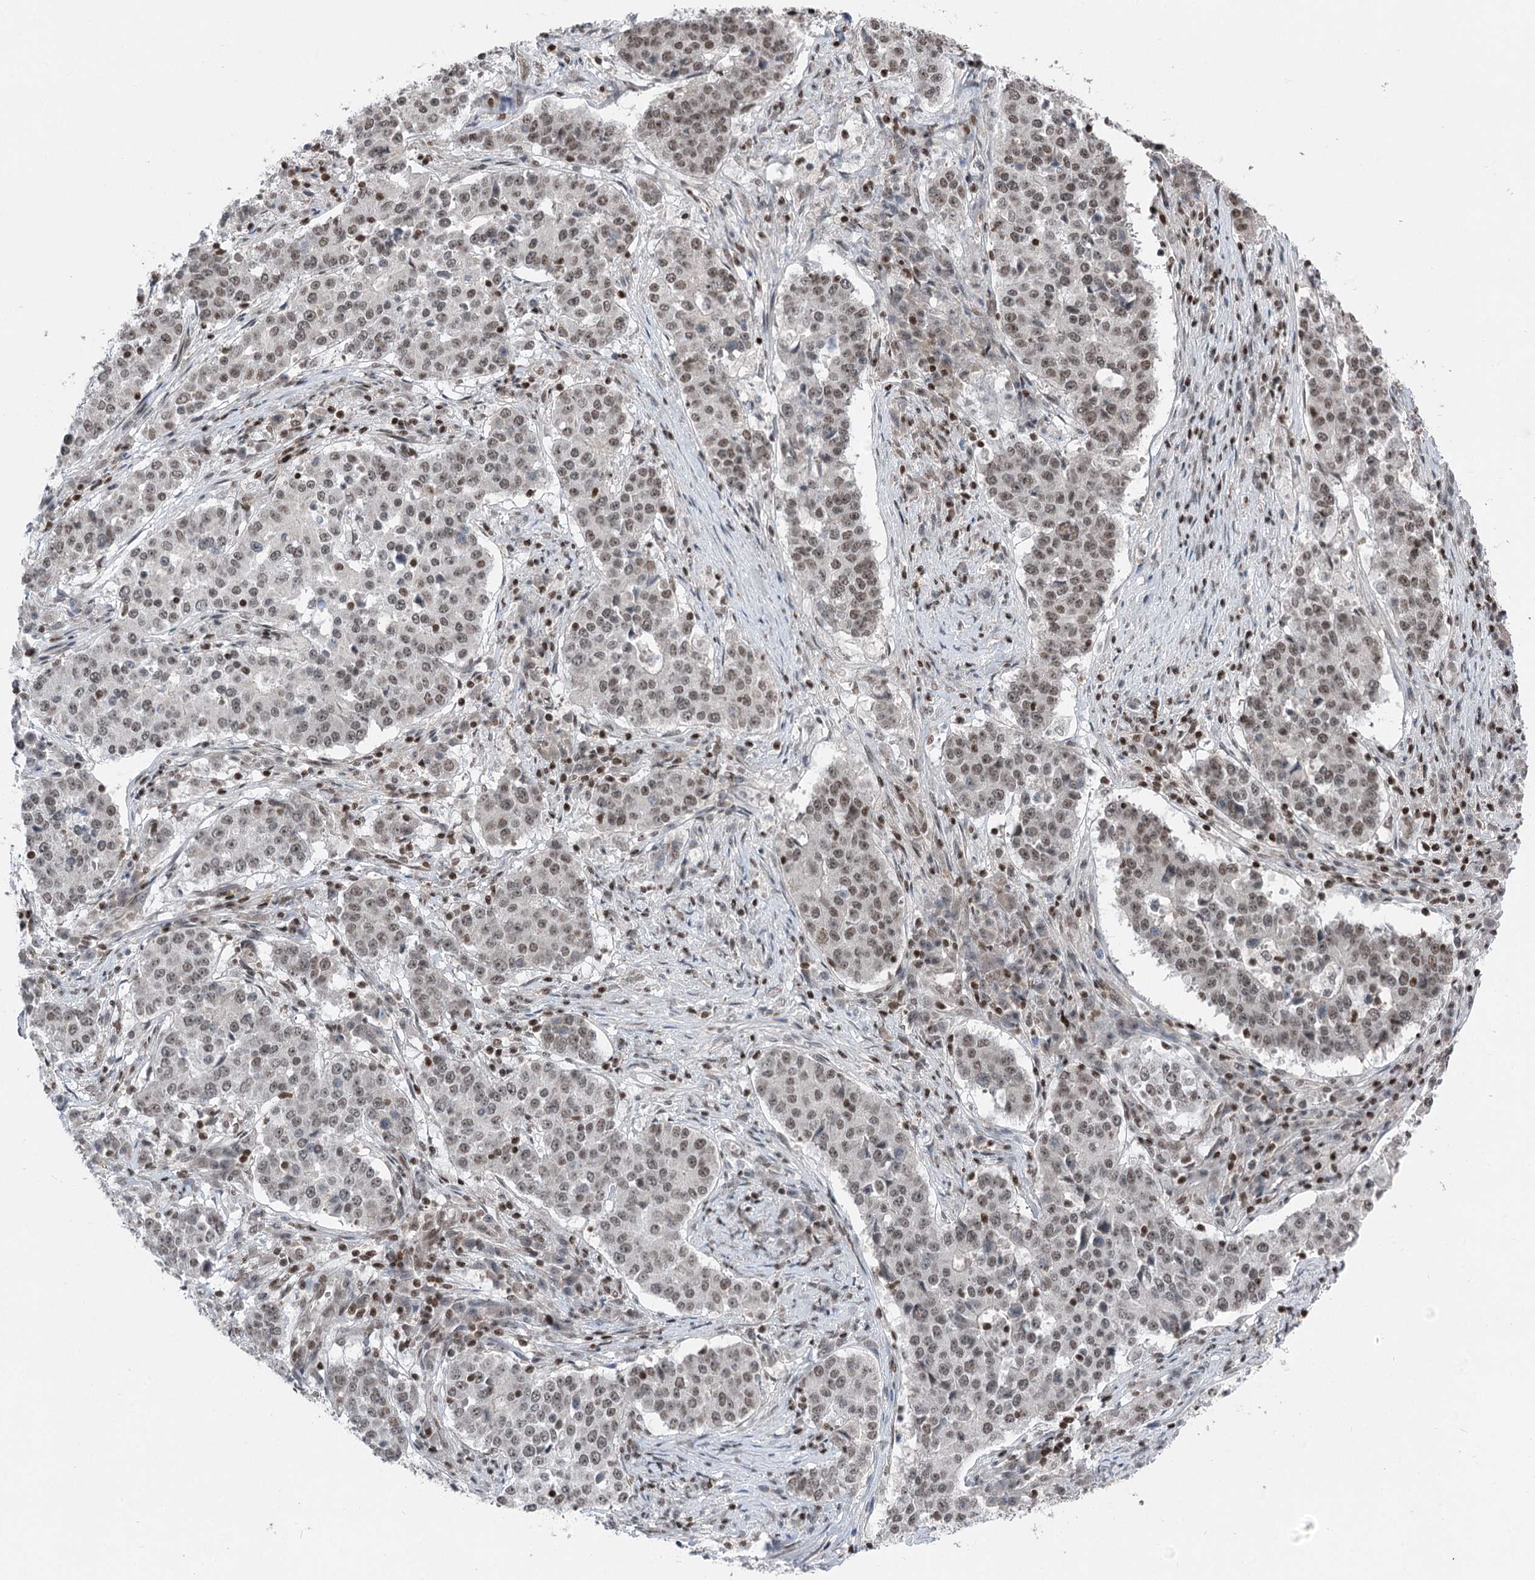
{"staining": {"intensity": "weak", "quantity": ">75%", "location": "nuclear"}, "tissue": "stomach cancer", "cell_type": "Tumor cells", "image_type": "cancer", "snomed": [{"axis": "morphology", "description": "Adenocarcinoma, NOS"}, {"axis": "topography", "description": "Stomach"}], "caption": "An image of adenocarcinoma (stomach) stained for a protein reveals weak nuclear brown staining in tumor cells.", "gene": "CGGBP1", "patient": {"sex": "male", "age": 59}}